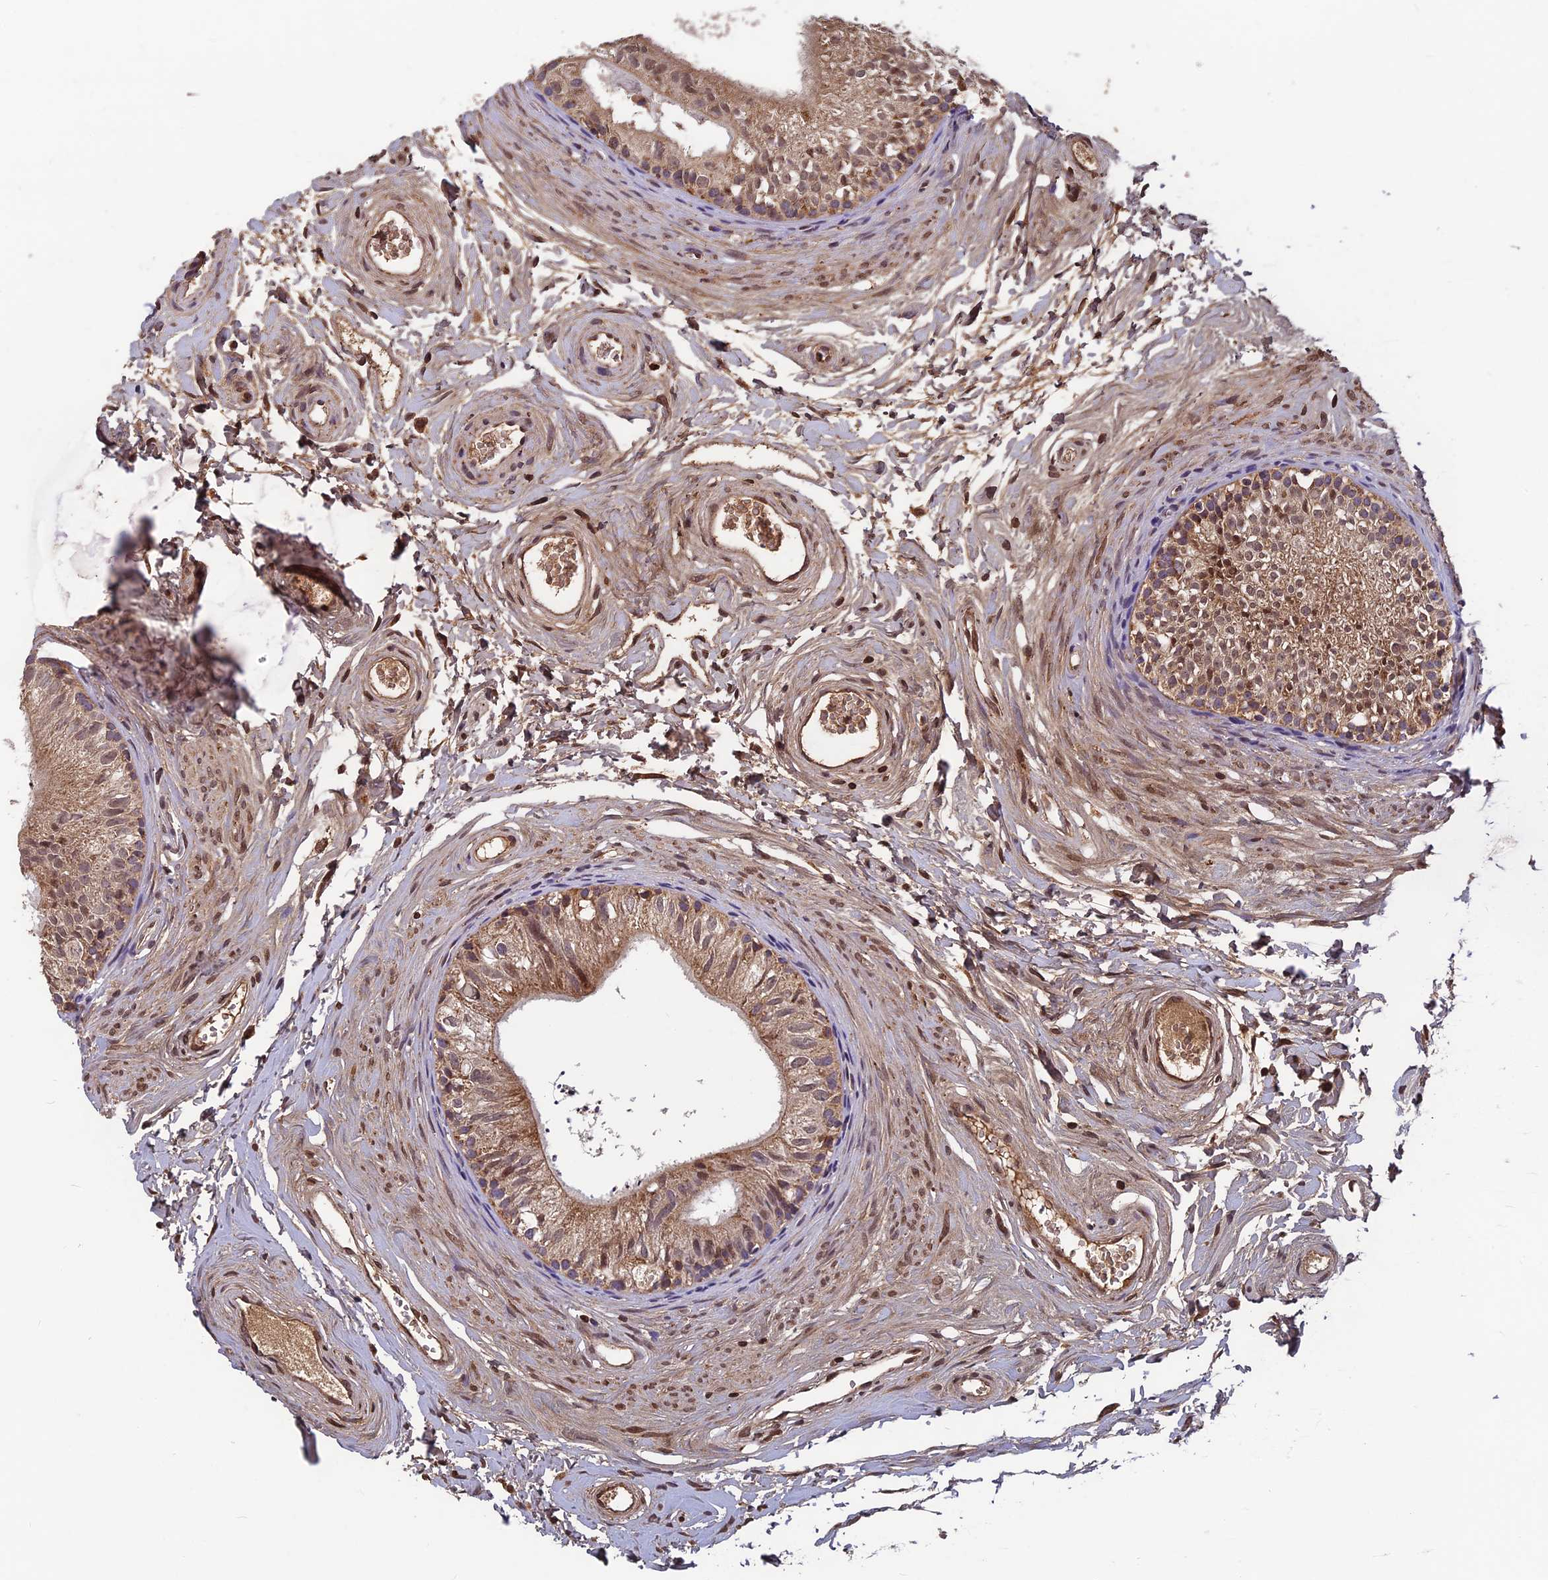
{"staining": {"intensity": "moderate", "quantity": ">75%", "location": "cytoplasmic/membranous"}, "tissue": "epididymis", "cell_type": "Glandular cells", "image_type": "normal", "snomed": [{"axis": "morphology", "description": "Normal tissue, NOS"}, {"axis": "topography", "description": "Epididymis"}], "caption": "Protein expression analysis of unremarkable epididymis demonstrates moderate cytoplasmic/membranous positivity in about >75% of glandular cells.", "gene": "CCDC15", "patient": {"sex": "male", "age": 56}}